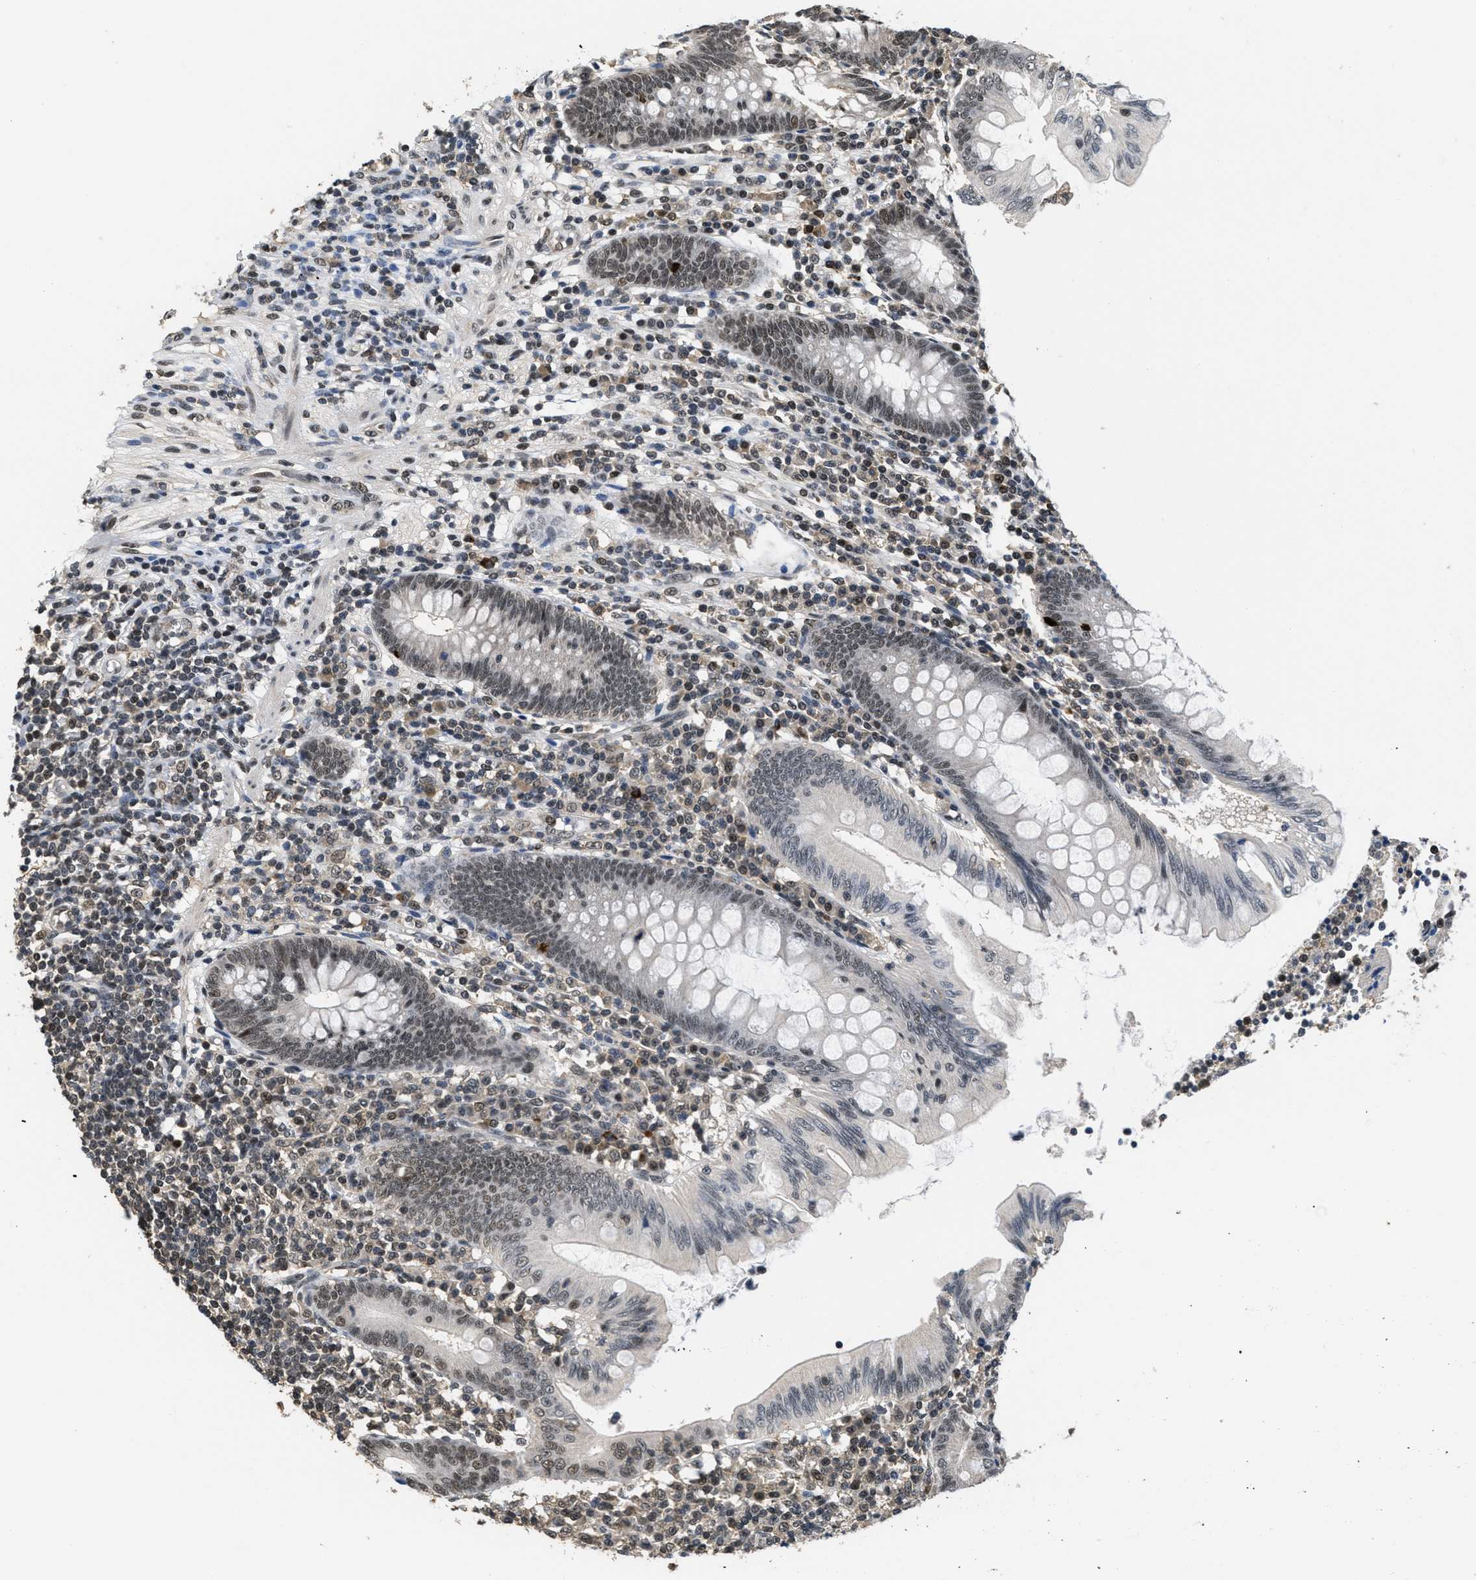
{"staining": {"intensity": "weak", "quantity": "25%-75%", "location": "nuclear"}, "tissue": "appendix", "cell_type": "Glandular cells", "image_type": "normal", "snomed": [{"axis": "morphology", "description": "Normal tissue, NOS"}, {"axis": "morphology", "description": "Inflammation, NOS"}, {"axis": "topography", "description": "Appendix"}], "caption": "DAB immunohistochemical staining of unremarkable human appendix displays weak nuclear protein positivity in about 25%-75% of glandular cells.", "gene": "CUL4B", "patient": {"sex": "male", "age": 46}}